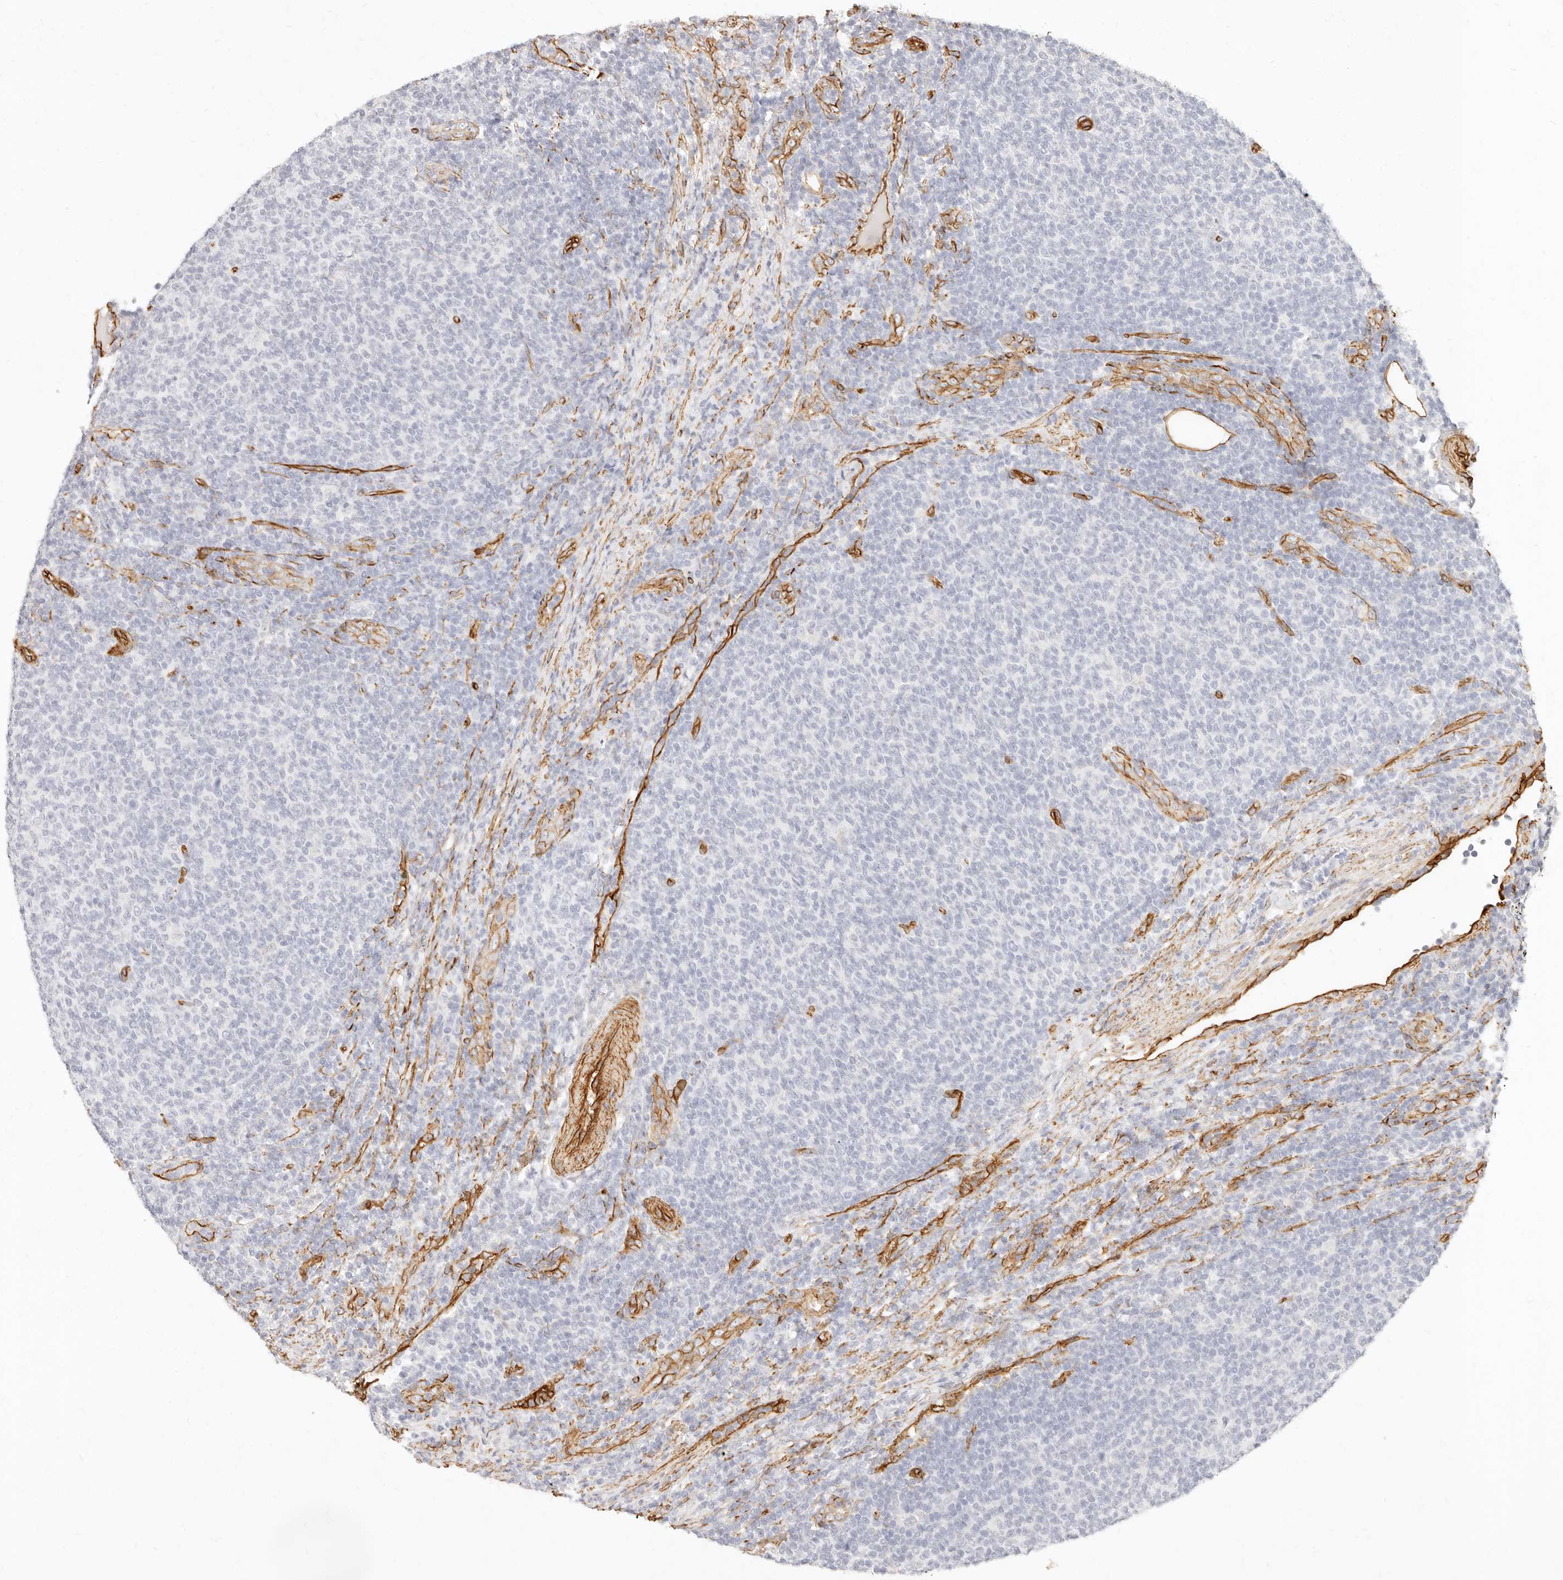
{"staining": {"intensity": "negative", "quantity": "none", "location": "none"}, "tissue": "lymphoma", "cell_type": "Tumor cells", "image_type": "cancer", "snomed": [{"axis": "morphology", "description": "Malignant lymphoma, non-Hodgkin's type, Low grade"}, {"axis": "topography", "description": "Lymph node"}], "caption": "Image shows no protein staining in tumor cells of lymphoma tissue. Brightfield microscopy of immunohistochemistry (IHC) stained with DAB (brown) and hematoxylin (blue), captured at high magnification.", "gene": "NUS1", "patient": {"sex": "male", "age": 66}}